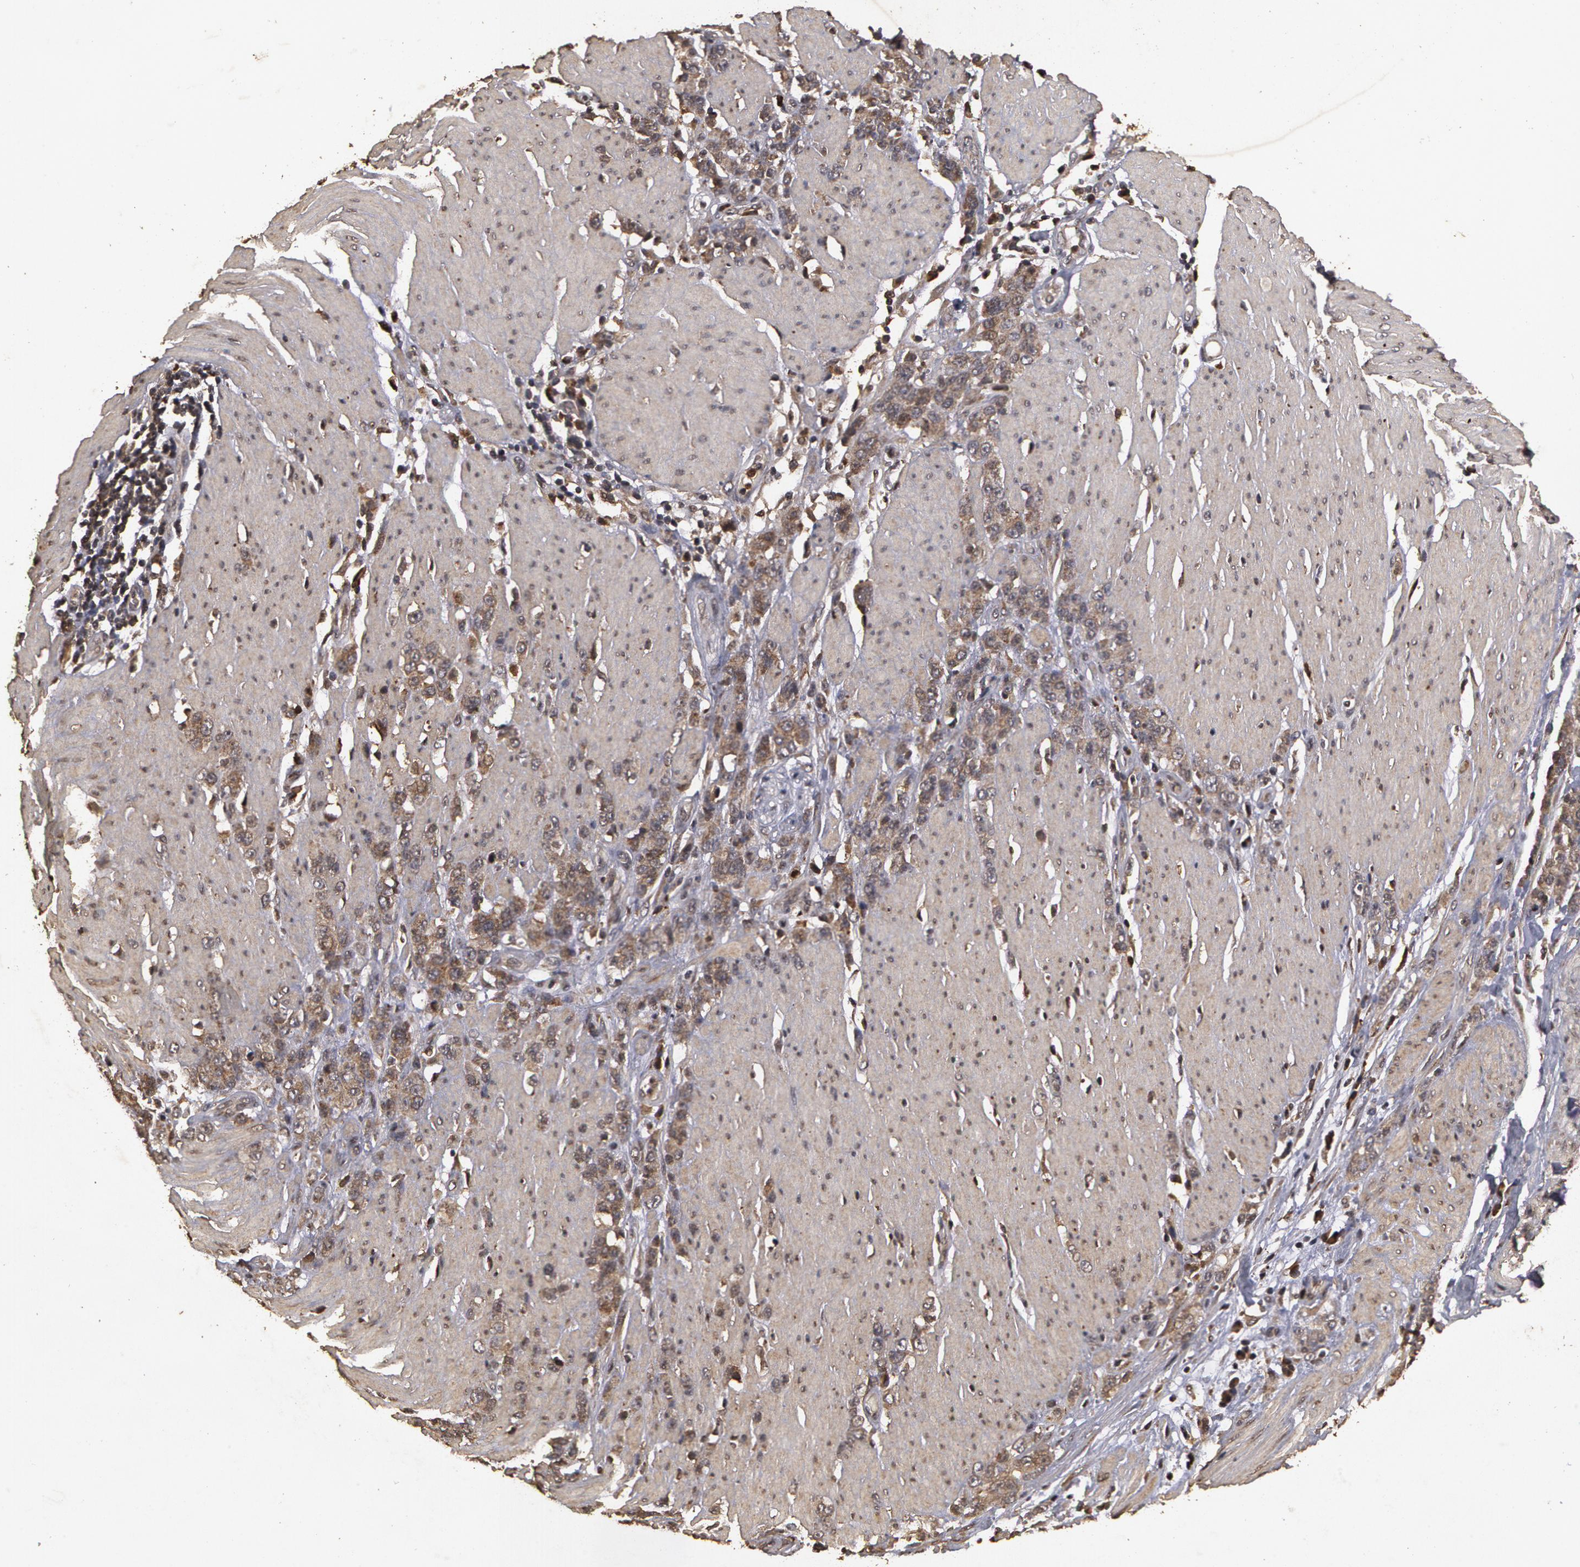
{"staining": {"intensity": "weak", "quantity": ">75%", "location": "cytoplasmic/membranous"}, "tissue": "stomach cancer", "cell_type": "Tumor cells", "image_type": "cancer", "snomed": [{"axis": "morphology", "description": "Adenocarcinoma, NOS"}, {"axis": "topography", "description": "Stomach, lower"}], "caption": "Tumor cells demonstrate weak cytoplasmic/membranous expression in approximately >75% of cells in stomach adenocarcinoma.", "gene": "CALR", "patient": {"sex": "male", "age": 88}}